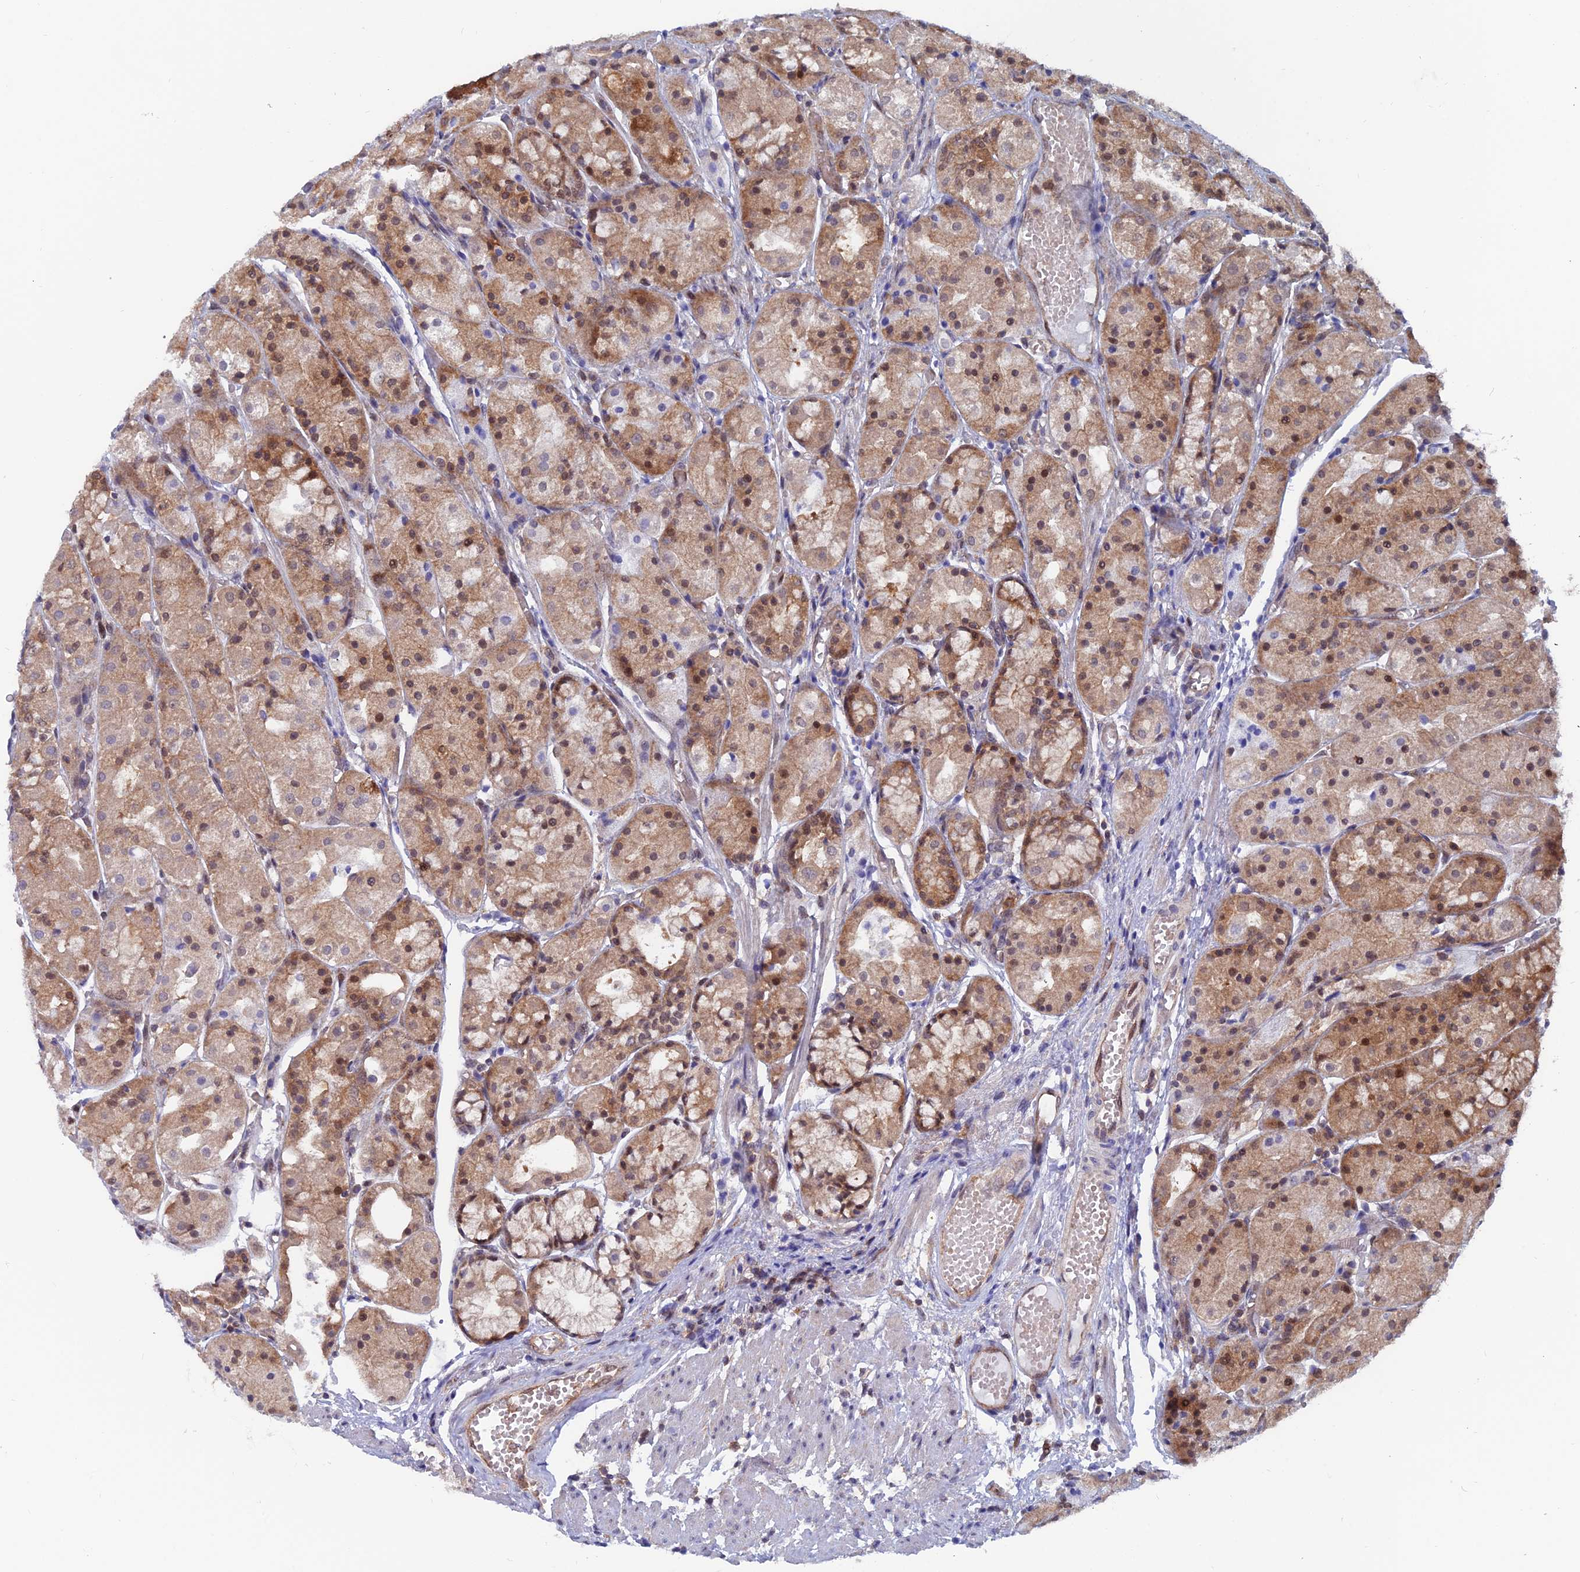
{"staining": {"intensity": "strong", "quantity": ">75%", "location": "cytoplasmic/membranous,nuclear"}, "tissue": "stomach", "cell_type": "Glandular cells", "image_type": "normal", "snomed": [{"axis": "morphology", "description": "Normal tissue, NOS"}, {"axis": "topography", "description": "Stomach, upper"}], "caption": "Immunohistochemical staining of benign human stomach displays strong cytoplasmic/membranous,nuclear protein staining in approximately >75% of glandular cells. The staining is performed using DAB brown chromogen to label protein expression. The nuclei are counter-stained blue using hematoxylin.", "gene": "IGBP1", "patient": {"sex": "male", "age": 72}}